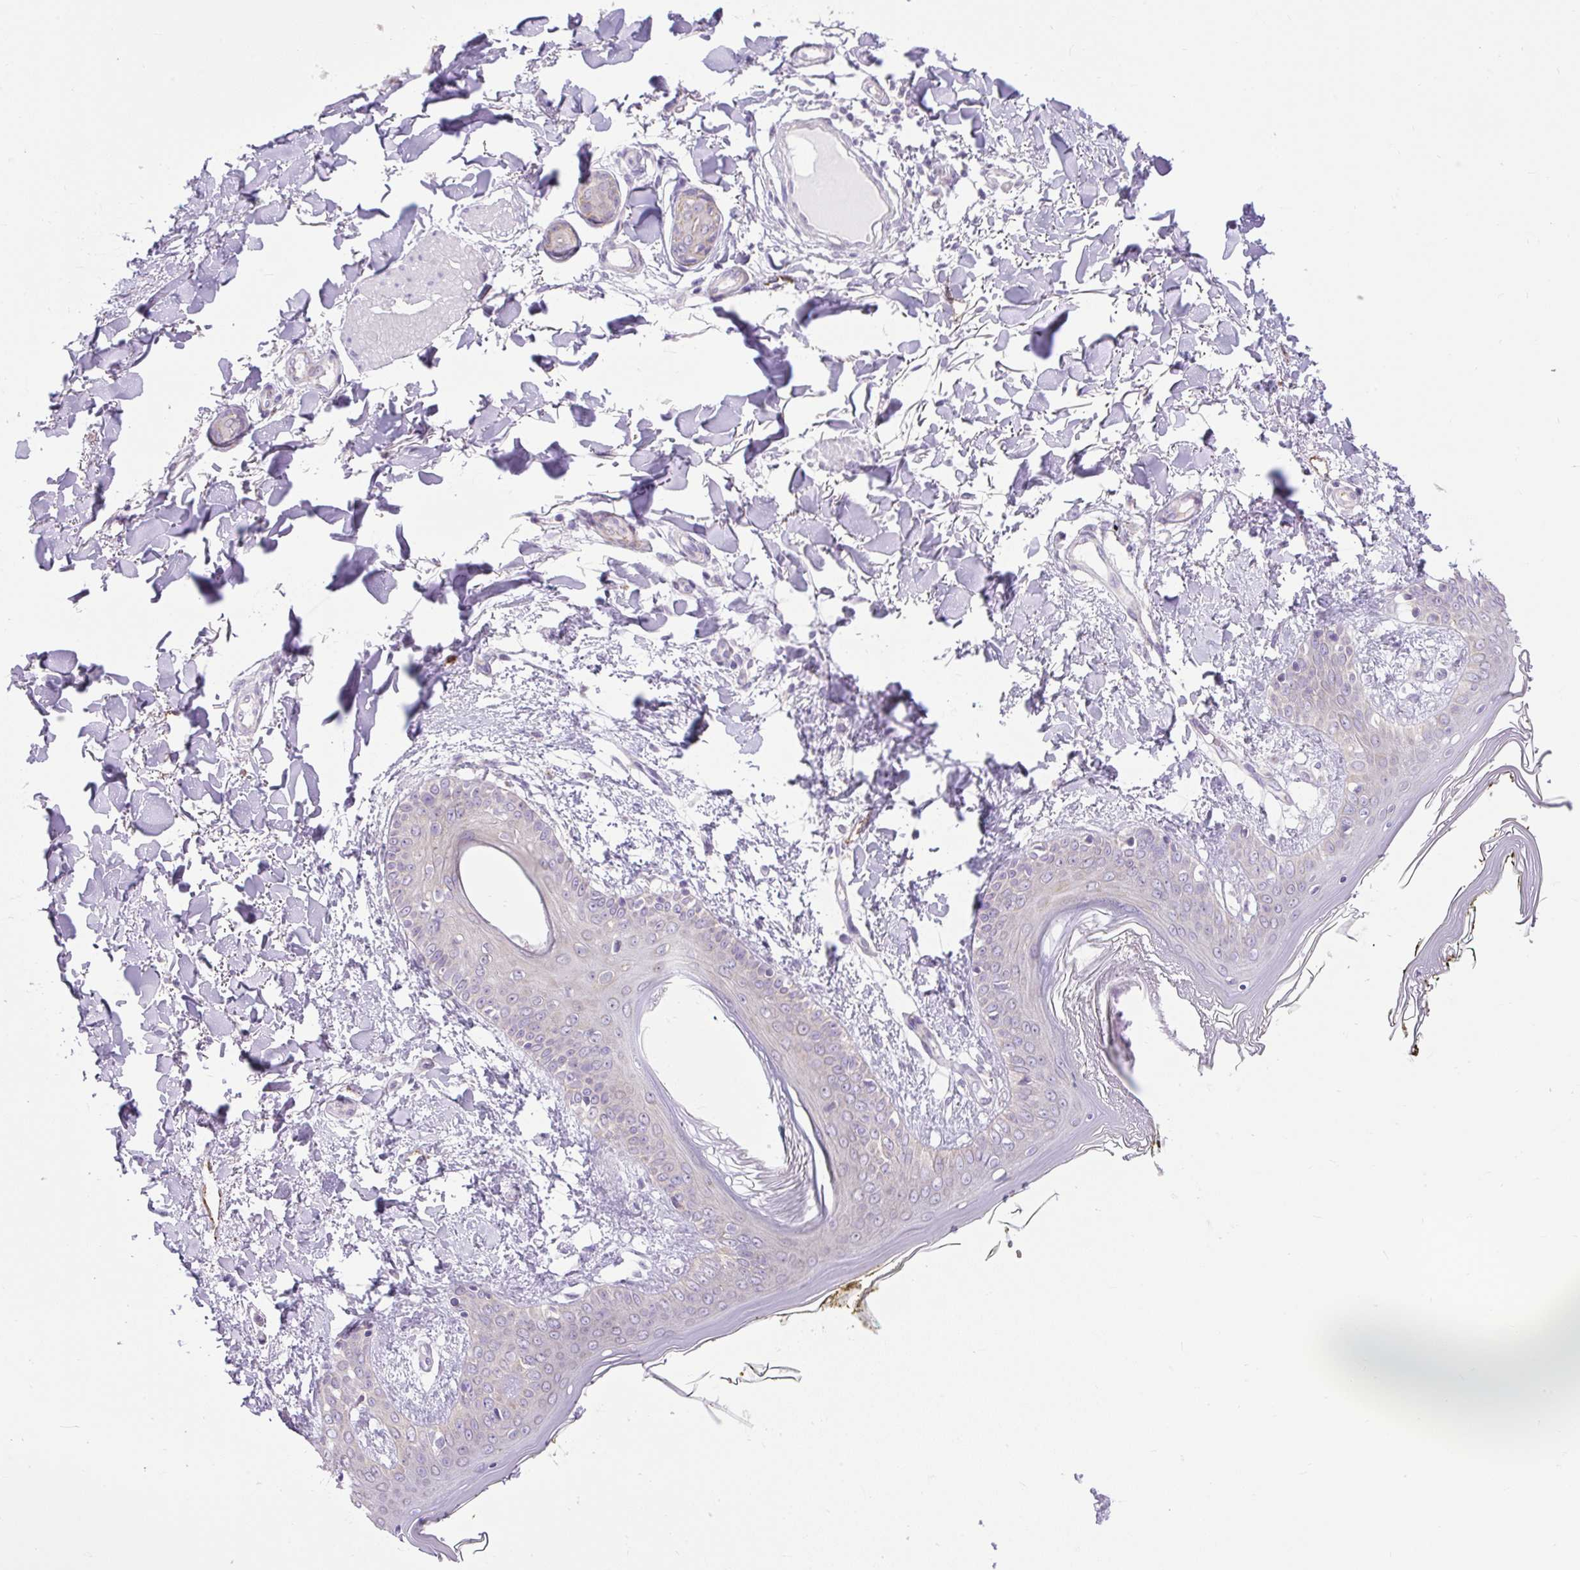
{"staining": {"intensity": "negative", "quantity": "none", "location": "none"}, "tissue": "skin", "cell_type": "Fibroblasts", "image_type": "normal", "snomed": [{"axis": "morphology", "description": "Normal tissue, NOS"}, {"axis": "topography", "description": "Skin"}], "caption": "The image displays no significant staining in fibroblasts of skin. Brightfield microscopy of IHC stained with DAB (brown) and hematoxylin (blue), captured at high magnification.", "gene": "RNASE10", "patient": {"sex": "female", "age": 34}}